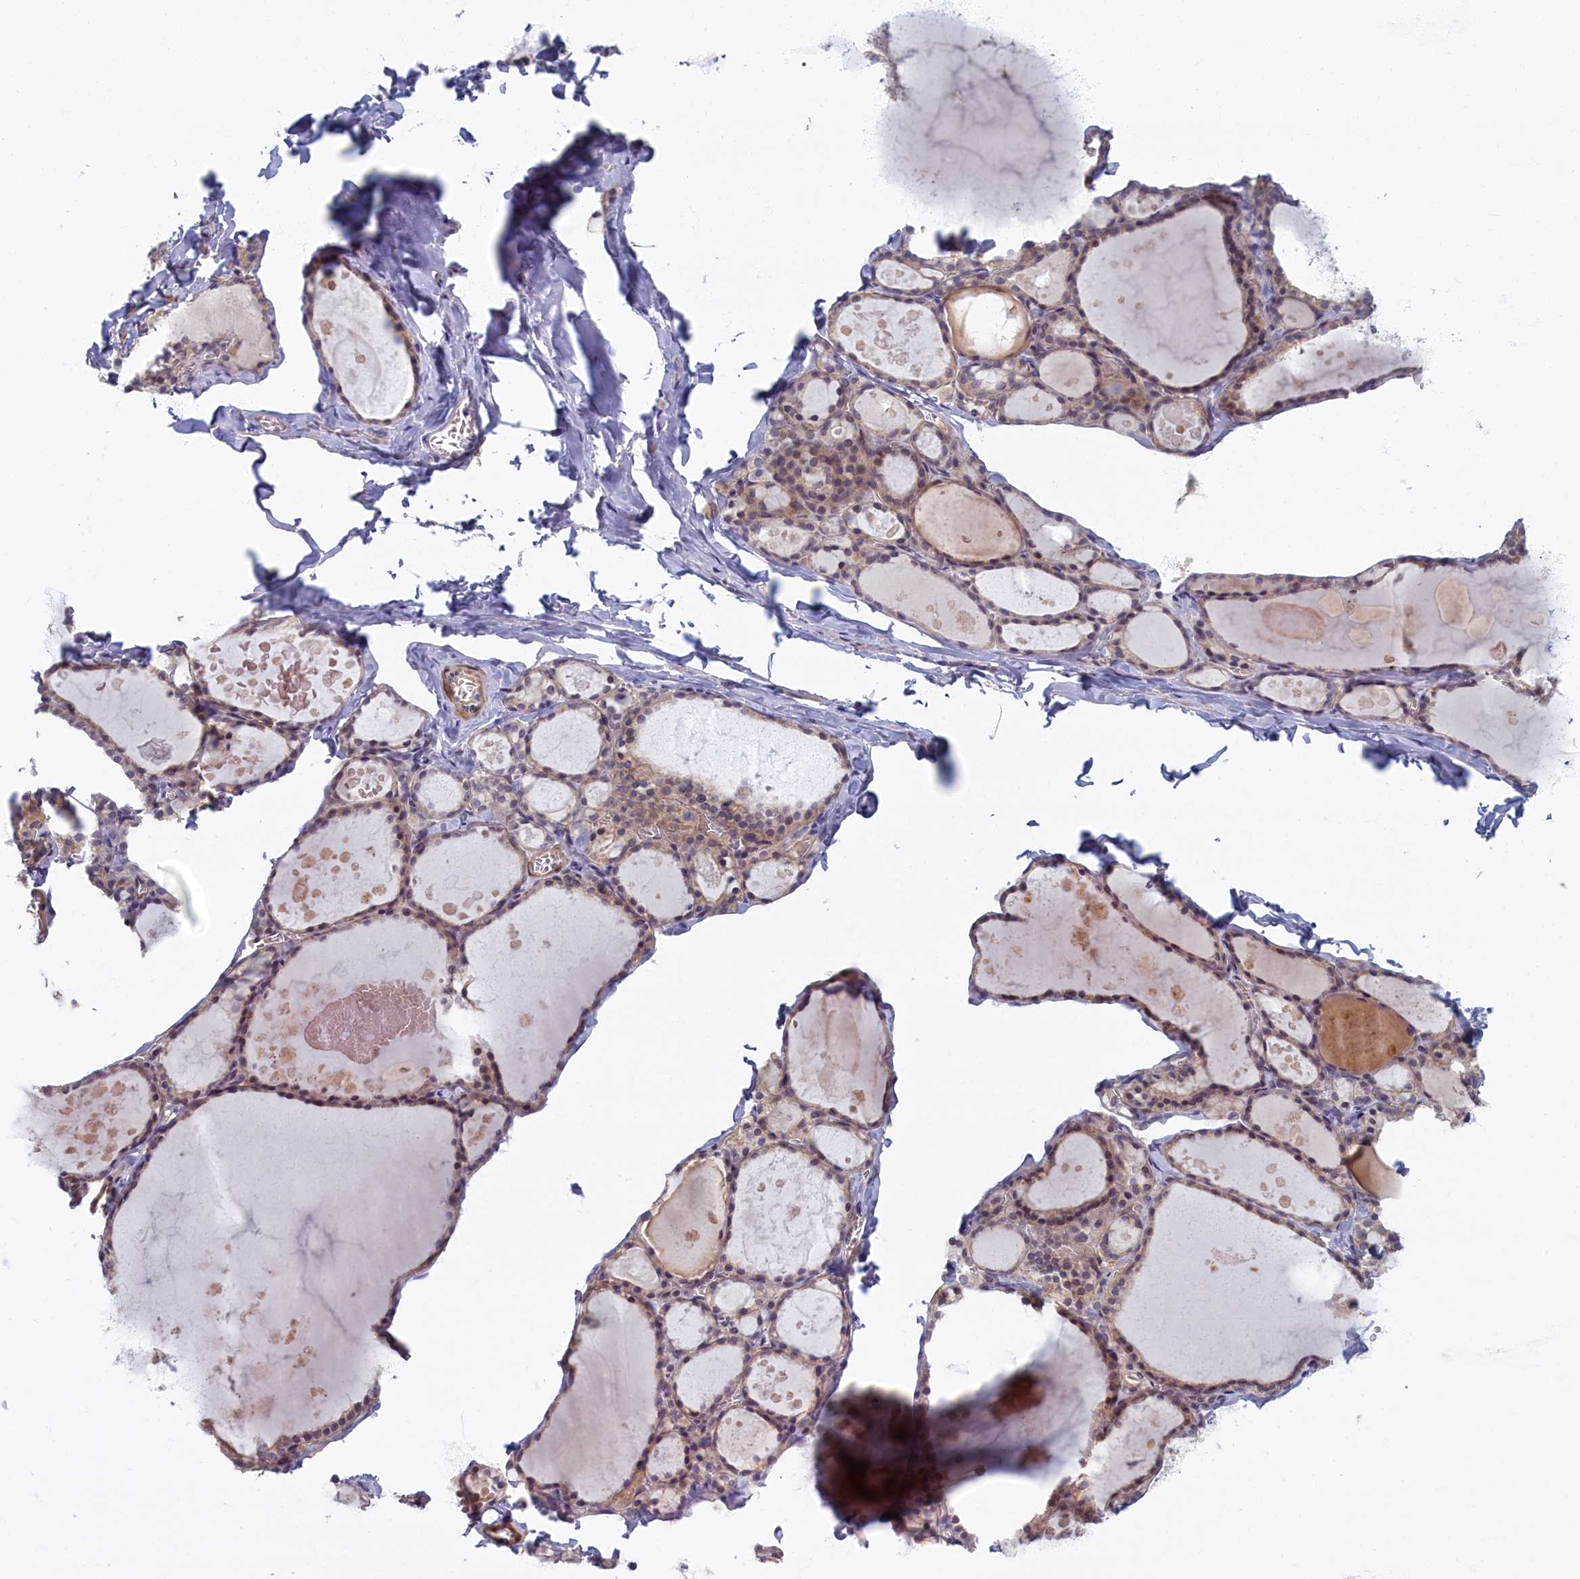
{"staining": {"intensity": "weak", "quantity": "<25%", "location": "cytoplasmic/membranous"}, "tissue": "thyroid gland", "cell_type": "Glandular cells", "image_type": "normal", "snomed": [{"axis": "morphology", "description": "Normal tissue, NOS"}, {"axis": "topography", "description": "Thyroid gland"}], "caption": "High magnification brightfield microscopy of unremarkable thyroid gland stained with DAB (3,3'-diaminobenzidine) (brown) and counterstained with hematoxylin (blue): glandular cells show no significant positivity.", "gene": "TRPM4", "patient": {"sex": "male", "age": 56}}